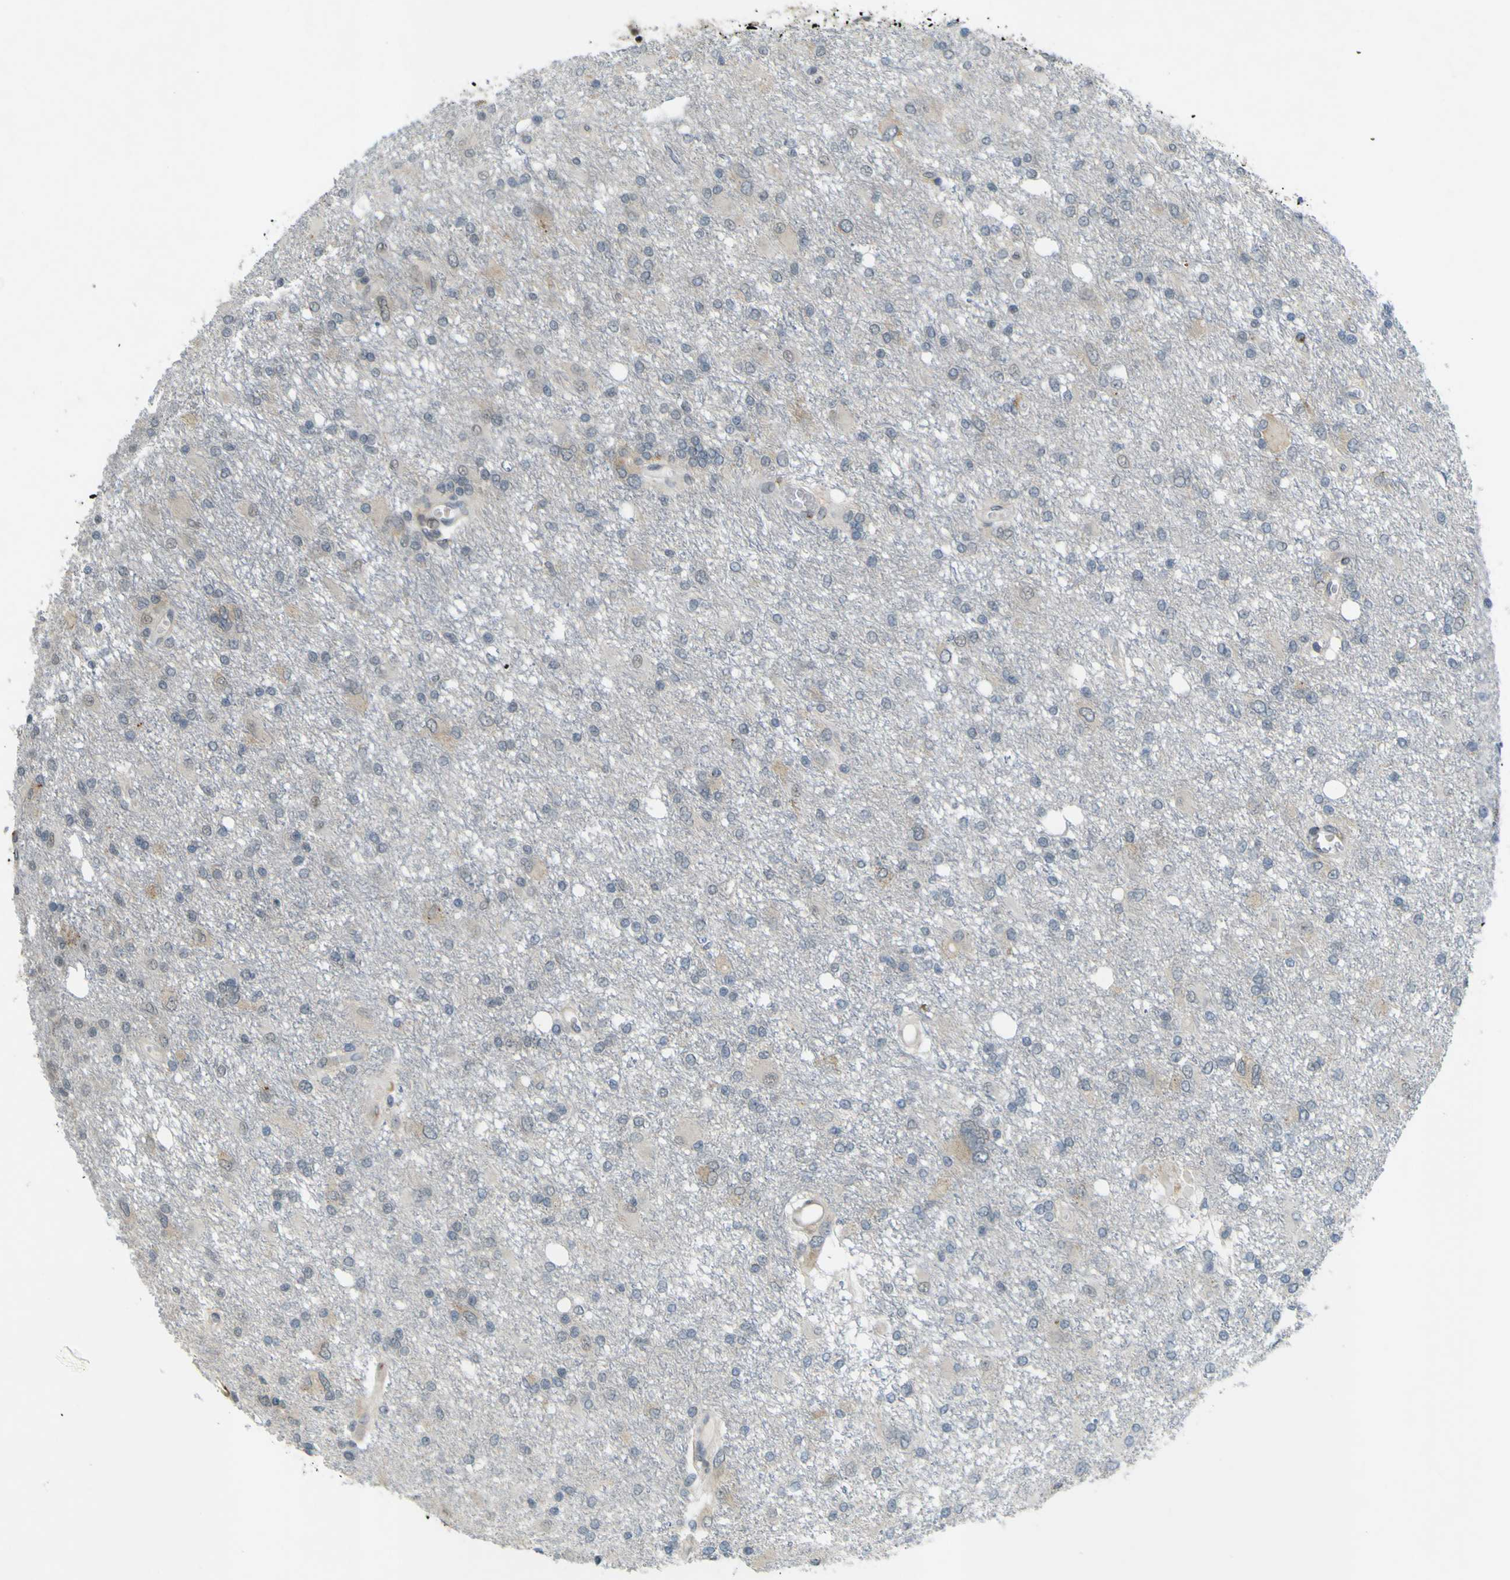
{"staining": {"intensity": "negative", "quantity": "none", "location": "none"}, "tissue": "glioma", "cell_type": "Tumor cells", "image_type": "cancer", "snomed": [{"axis": "morphology", "description": "Glioma, malignant, High grade"}, {"axis": "topography", "description": "Brain"}], "caption": "The immunohistochemistry (IHC) photomicrograph has no significant positivity in tumor cells of malignant glioma (high-grade) tissue. (IHC, brightfield microscopy, high magnification).", "gene": "IGF2R", "patient": {"sex": "female", "age": 59}}